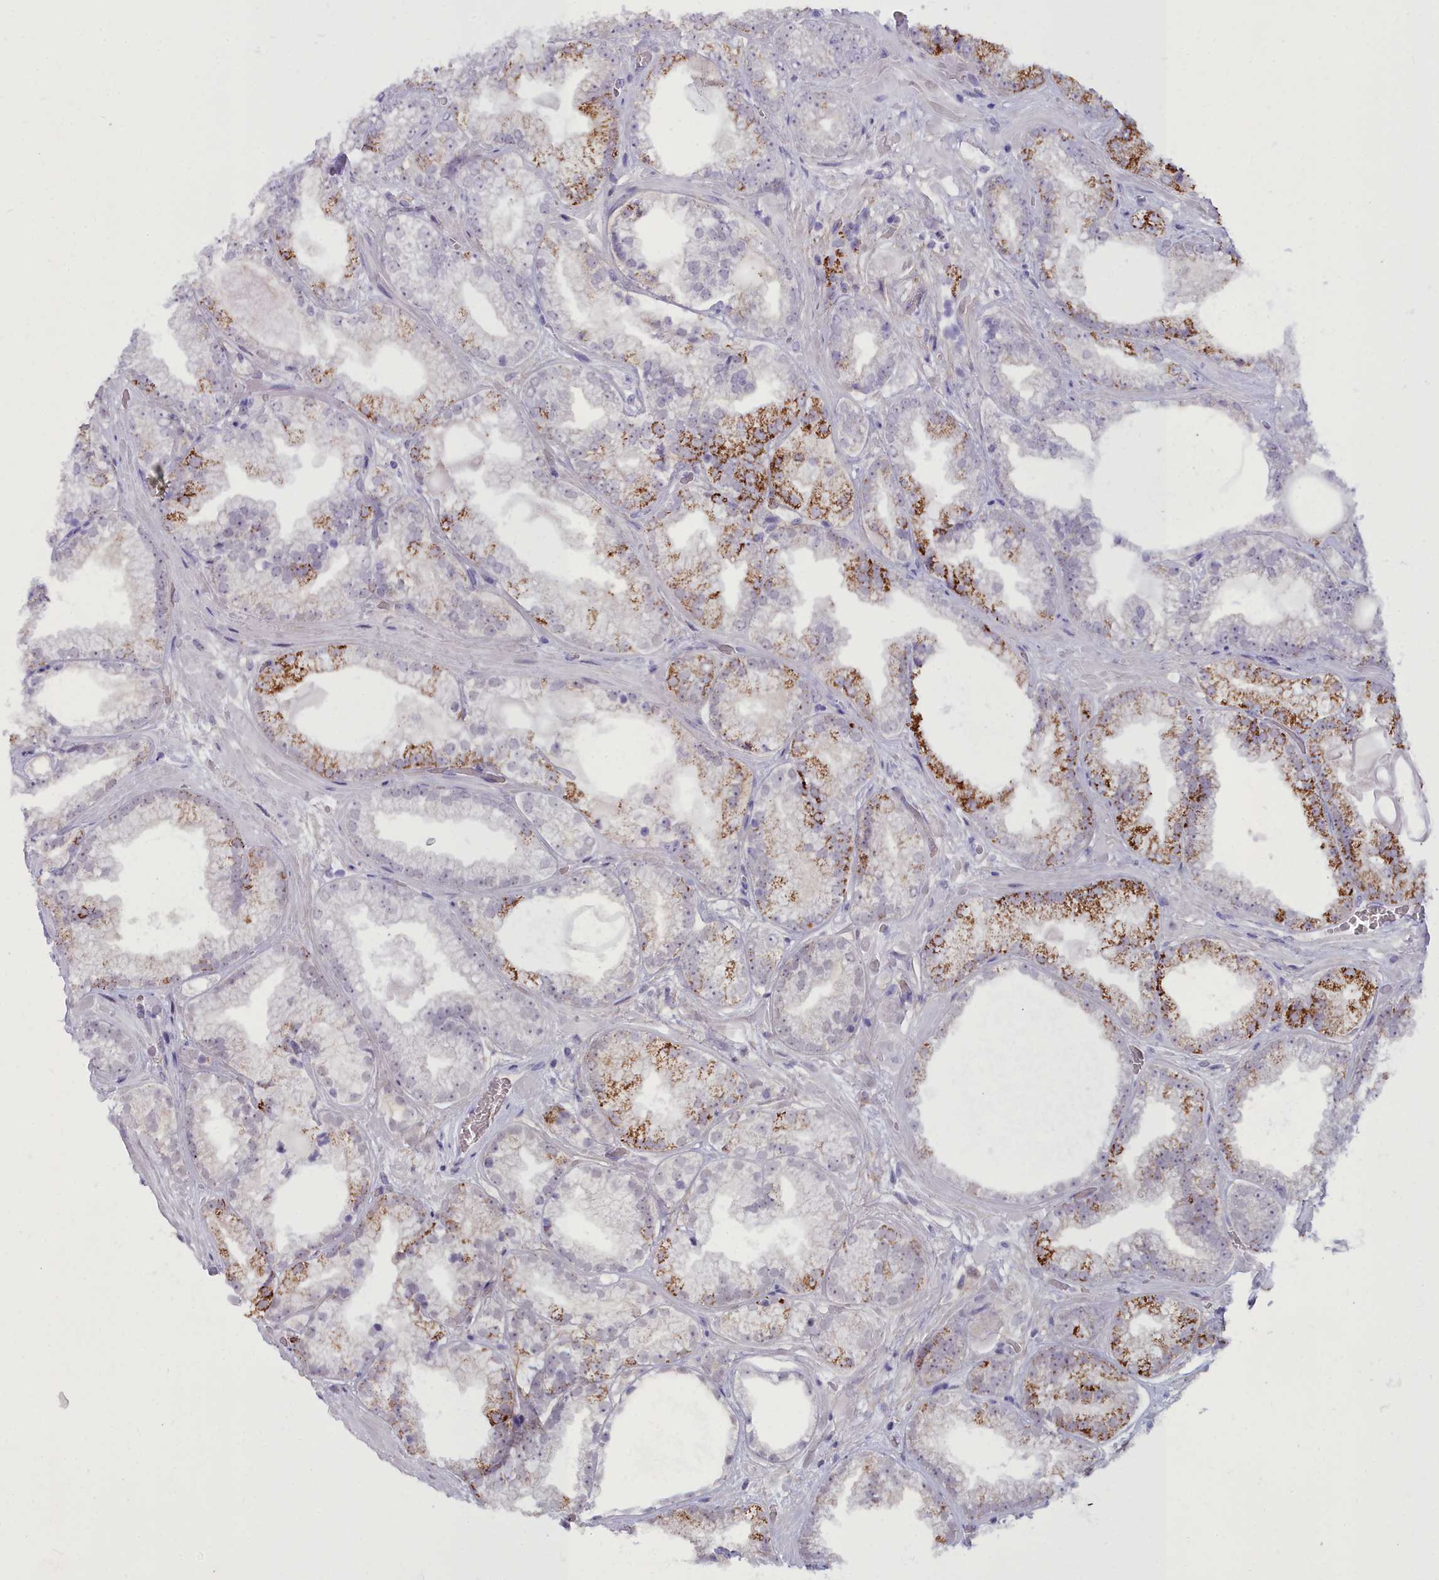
{"staining": {"intensity": "moderate", "quantity": "25%-75%", "location": "cytoplasmic/membranous"}, "tissue": "prostate cancer", "cell_type": "Tumor cells", "image_type": "cancer", "snomed": [{"axis": "morphology", "description": "Adenocarcinoma, Low grade"}, {"axis": "topography", "description": "Prostate"}], "caption": "Protein analysis of prostate cancer (adenocarcinoma (low-grade)) tissue shows moderate cytoplasmic/membranous staining in approximately 25%-75% of tumor cells.", "gene": "OSTN", "patient": {"sex": "male", "age": 57}}